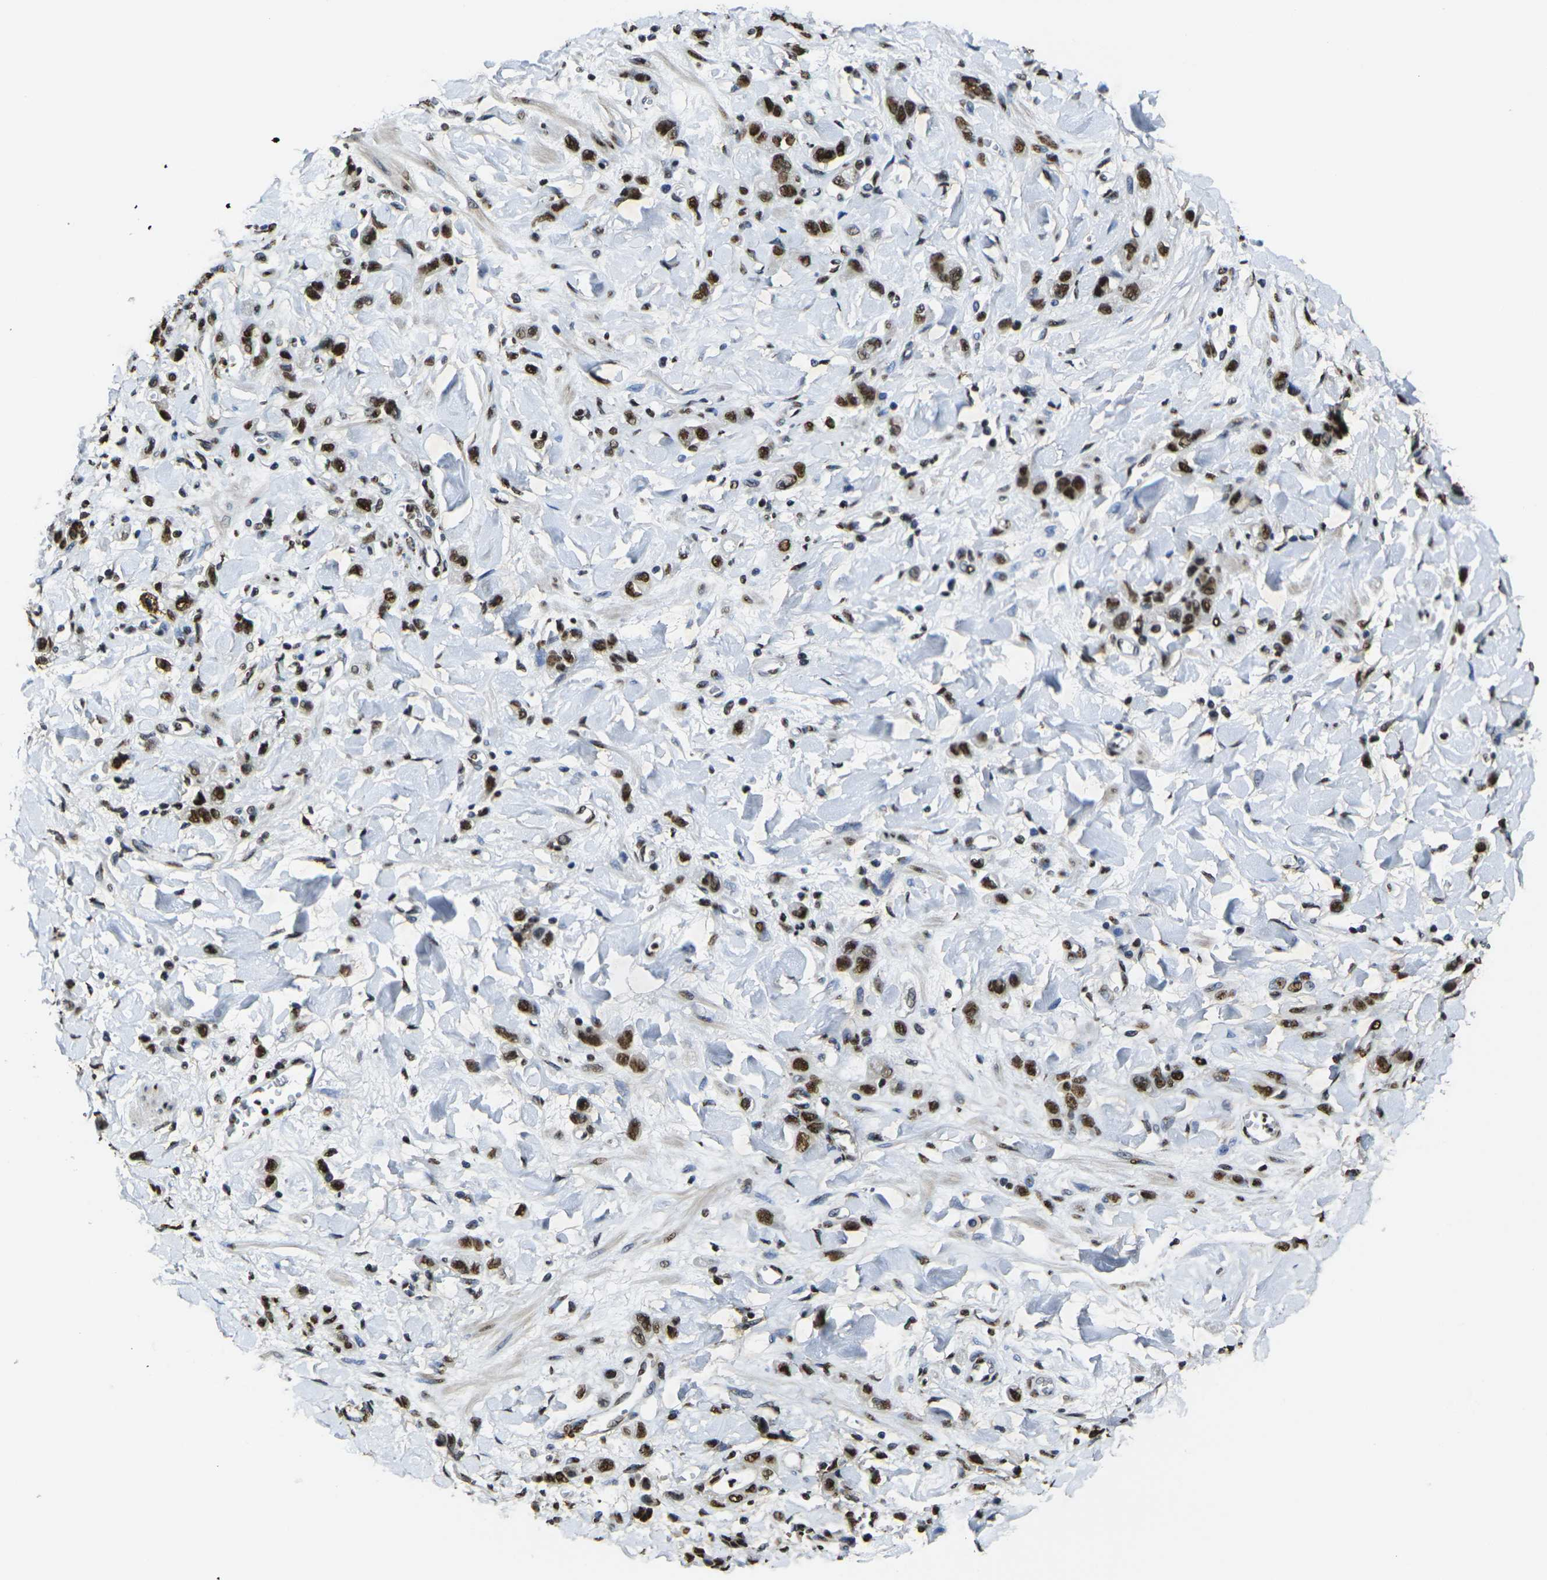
{"staining": {"intensity": "strong", "quantity": ">75%", "location": "nuclear"}, "tissue": "stomach cancer", "cell_type": "Tumor cells", "image_type": "cancer", "snomed": [{"axis": "morphology", "description": "Normal tissue, NOS"}, {"axis": "morphology", "description": "Adenocarcinoma, NOS"}, {"axis": "topography", "description": "Stomach"}], "caption": "Human adenocarcinoma (stomach) stained with a protein marker demonstrates strong staining in tumor cells.", "gene": "SMARCC1", "patient": {"sex": "male", "age": 82}}